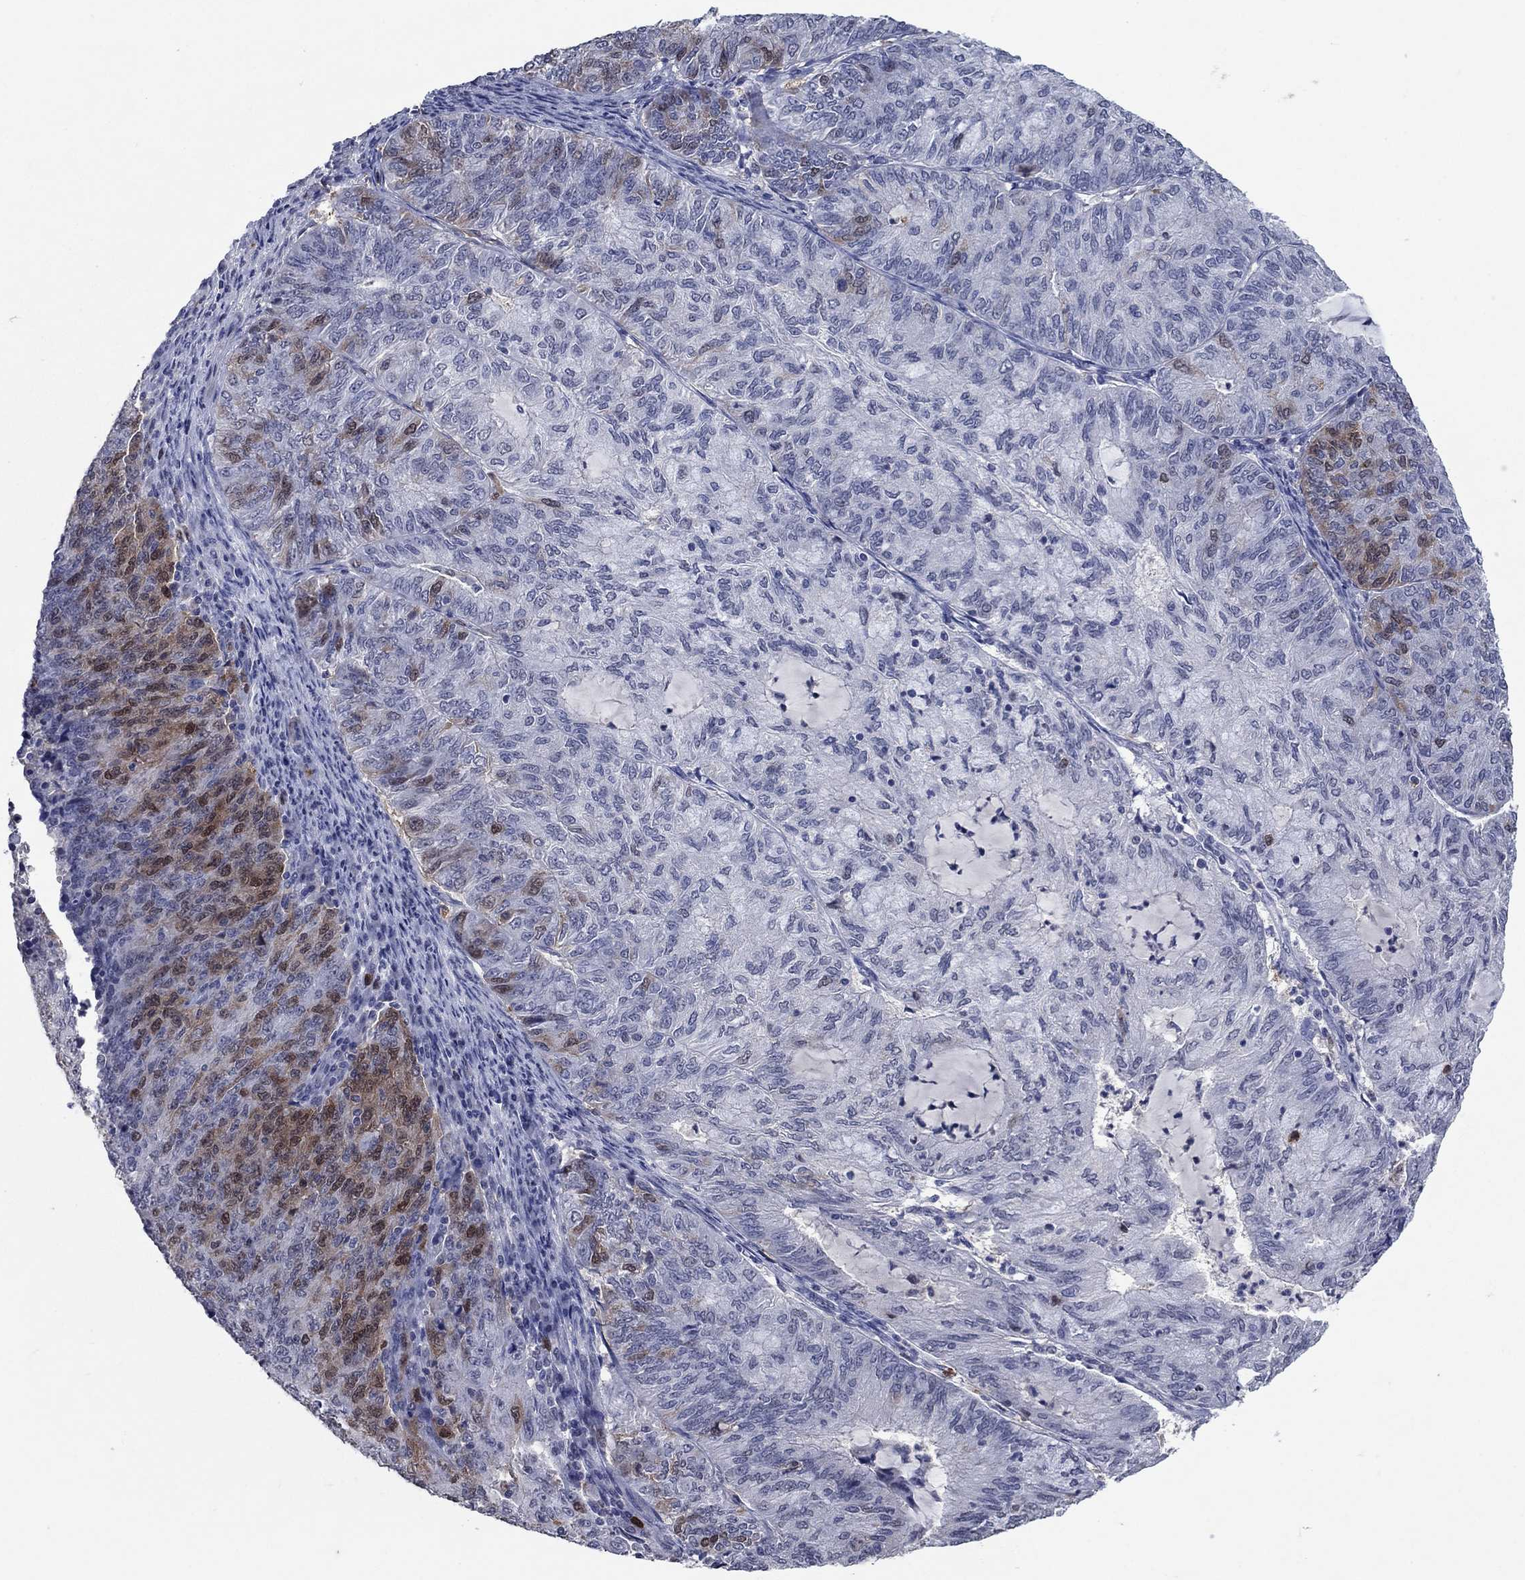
{"staining": {"intensity": "moderate", "quantity": "<25%", "location": "cytoplasmic/membranous,nuclear"}, "tissue": "endometrial cancer", "cell_type": "Tumor cells", "image_type": "cancer", "snomed": [{"axis": "morphology", "description": "Adenocarcinoma, NOS"}, {"axis": "topography", "description": "Endometrium"}], "caption": "IHC staining of endometrial adenocarcinoma, which displays low levels of moderate cytoplasmic/membranous and nuclear expression in about <25% of tumor cells indicating moderate cytoplasmic/membranous and nuclear protein staining. The staining was performed using DAB (brown) for protein detection and nuclei were counterstained in hematoxylin (blue).", "gene": "TYMS", "patient": {"sex": "female", "age": 82}}